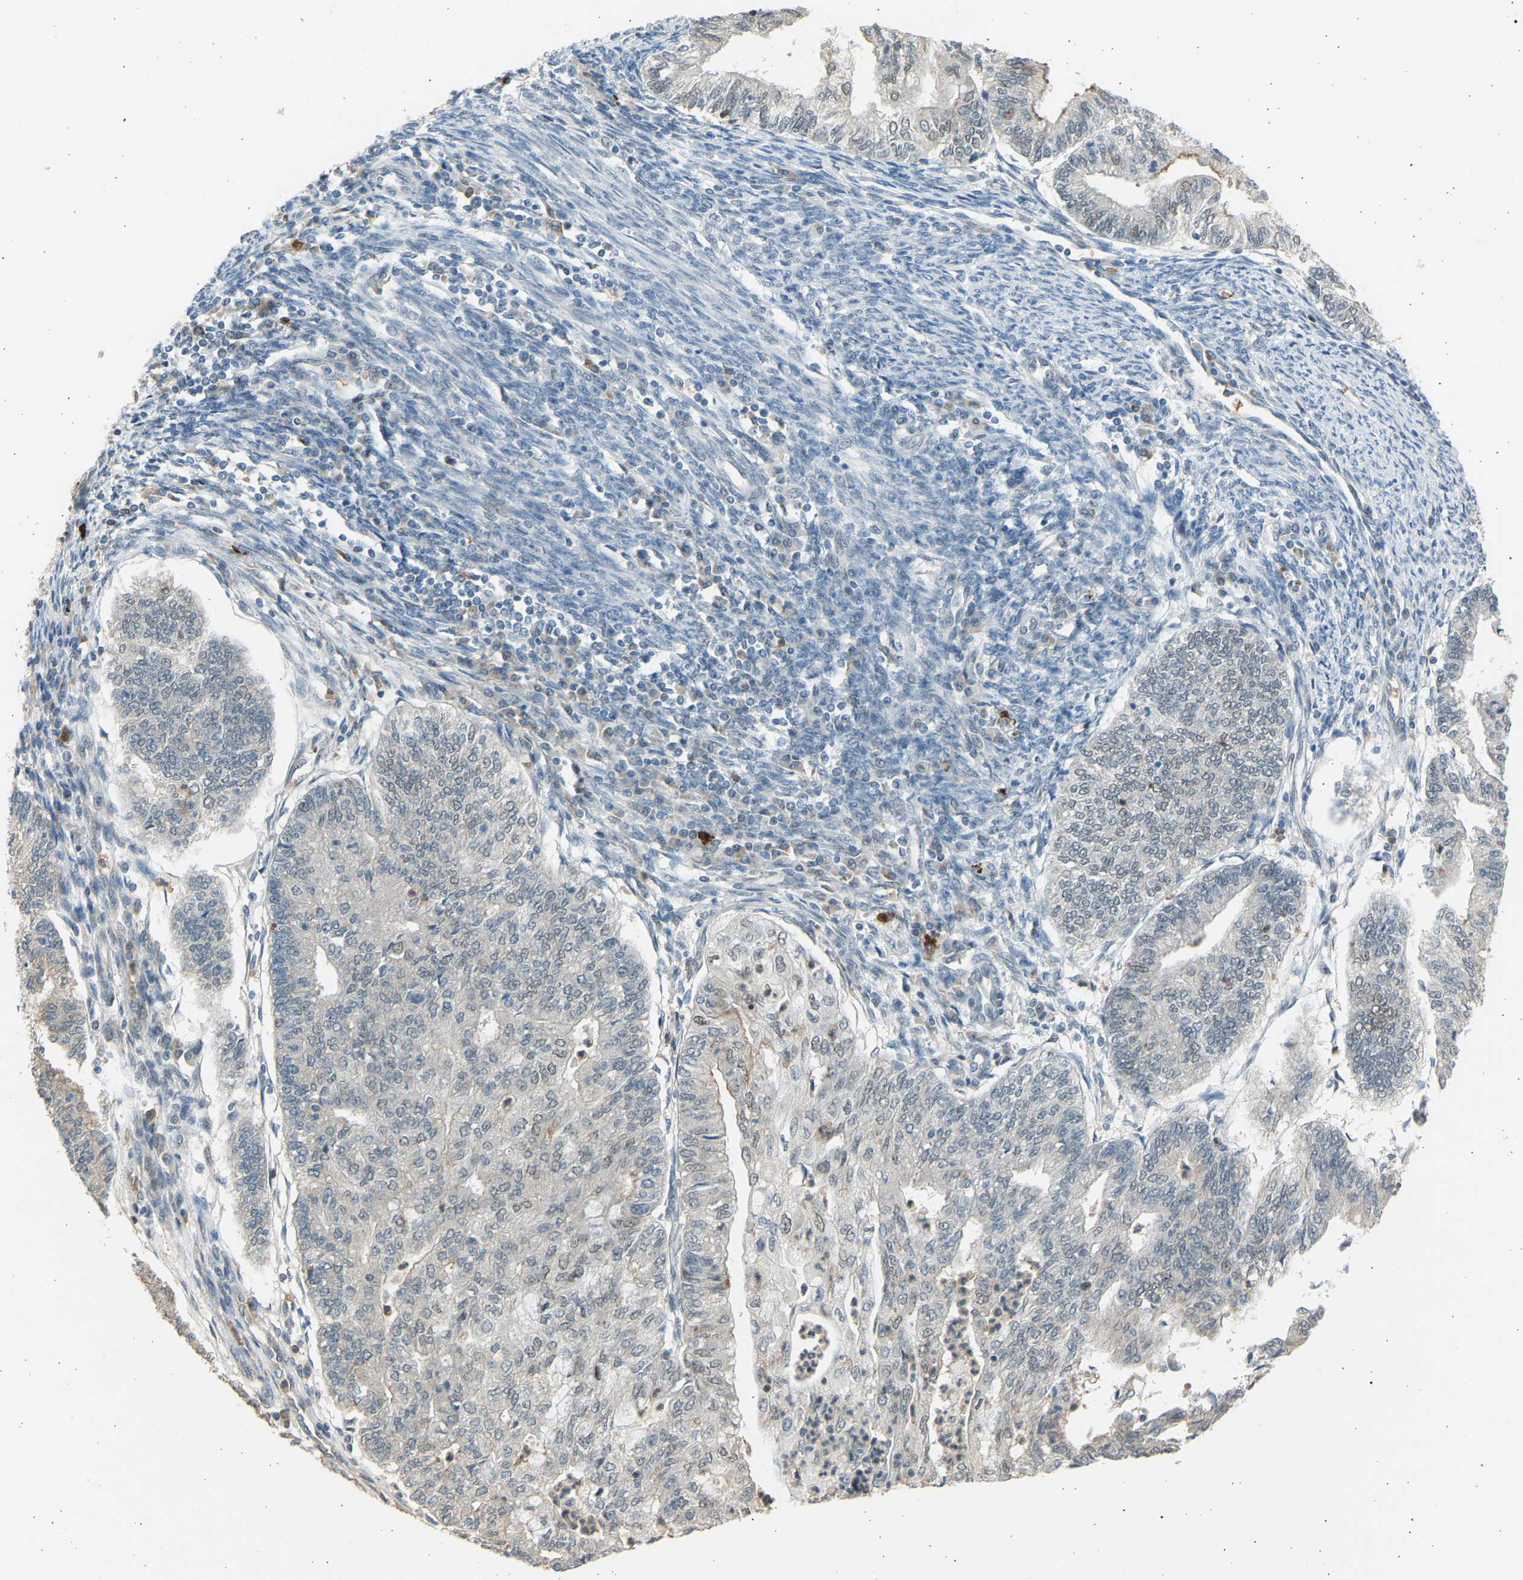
{"staining": {"intensity": "negative", "quantity": "none", "location": "none"}, "tissue": "endometrial cancer", "cell_type": "Tumor cells", "image_type": "cancer", "snomed": [{"axis": "morphology", "description": "Adenocarcinoma, NOS"}, {"axis": "topography", "description": "Endometrium"}], "caption": "Histopathology image shows no significant protein positivity in tumor cells of endometrial adenocarcinoma.", "gene": "BIRC2", "patient": {"sex": "female", "age": 59}}